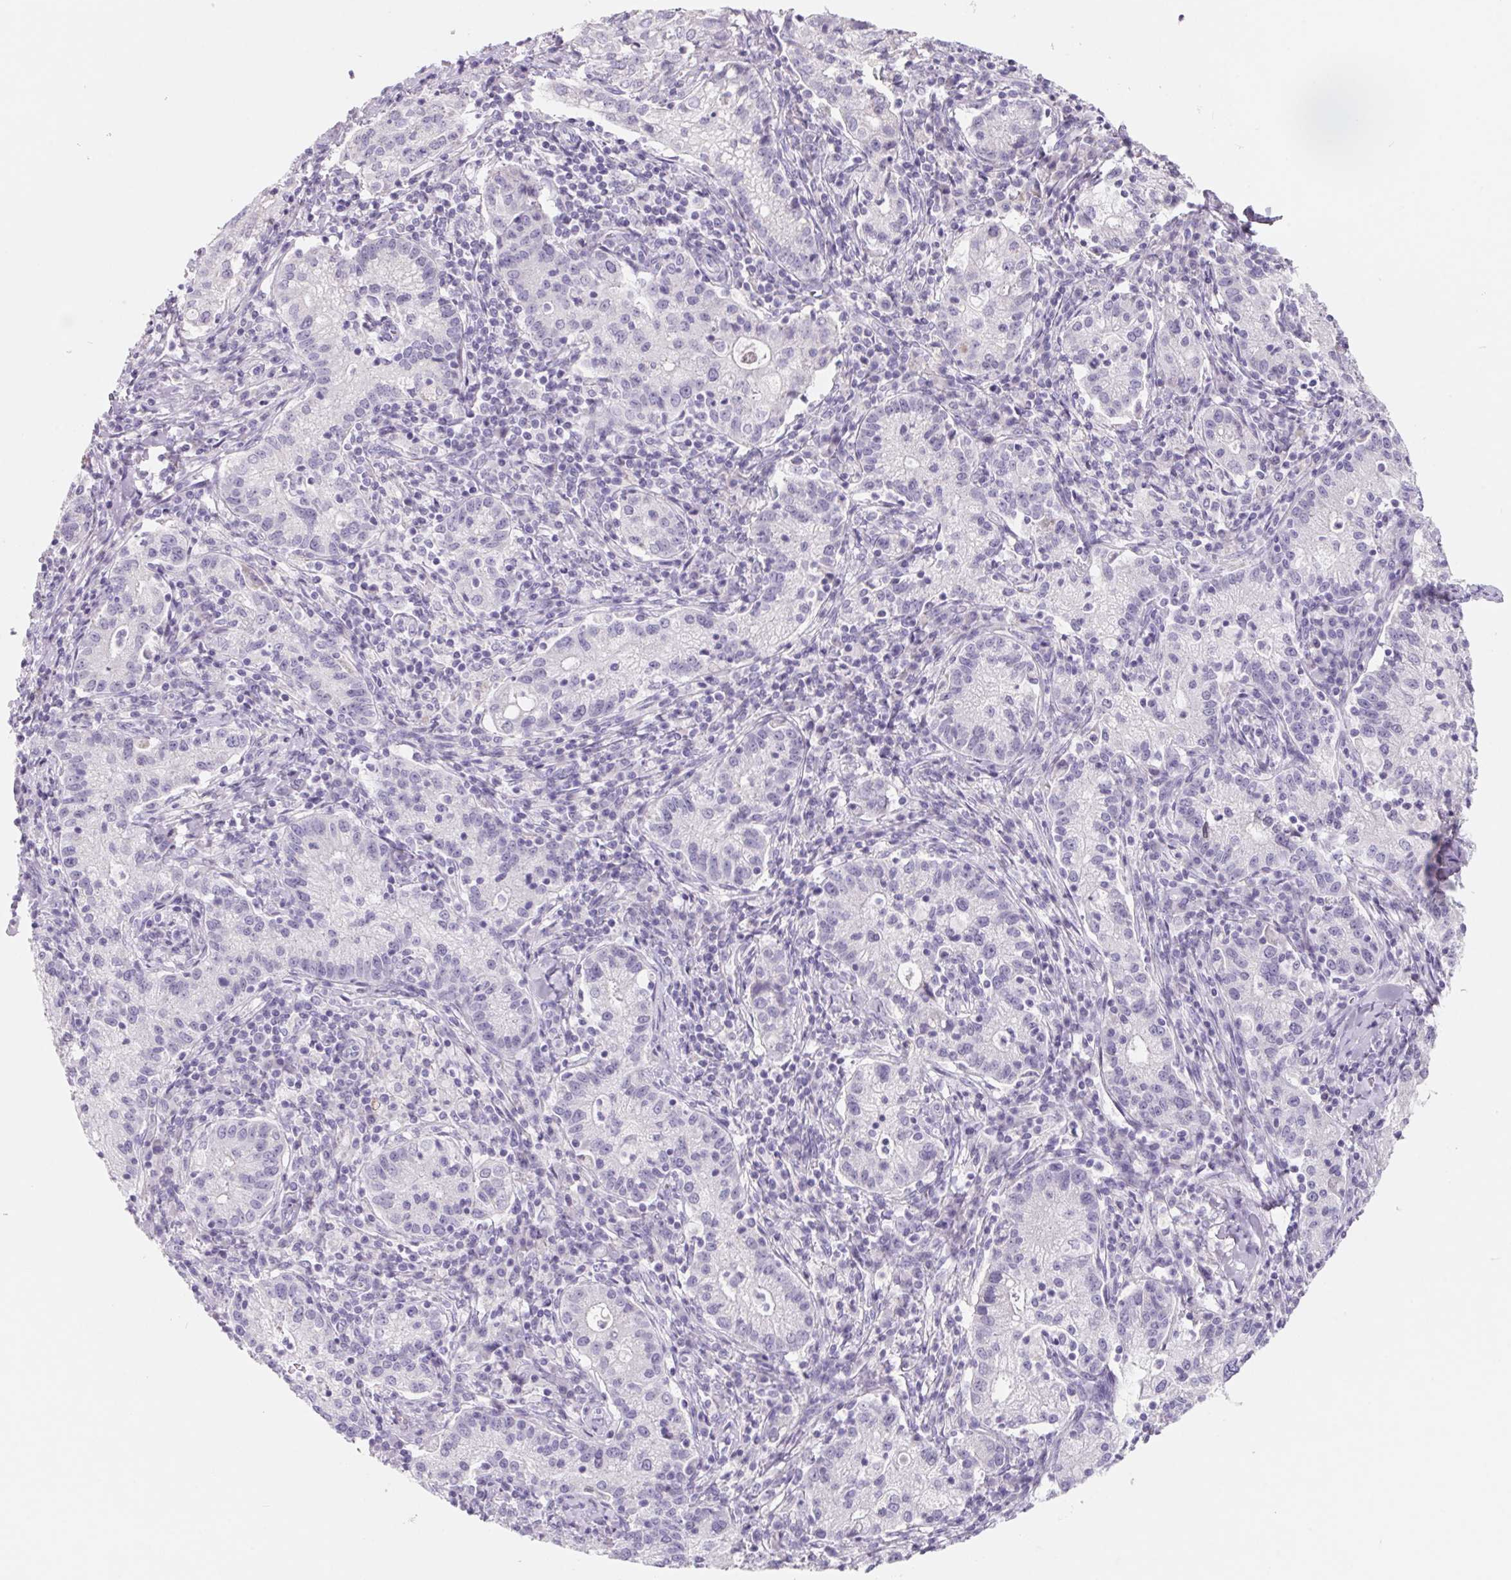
{"staining": {"intensity": "negative", "quantity": "none", "location": "none"}, "tissue": "cervical cancer", "cell_type": "Tumor cells", "image_type": "cancer", "snomed": [{"axis": "morphology", "description": "Normal tissue, NOS"}, {"axis": "morphology", "description": "Adenocarcinoma, NOS"}, {"axis": "topography", "description": "Cervix"}], "caption": "Immunohistochemistry of human cervical cancer (adenocarcinoma) exhibits no positivity in tumor cells.", "gene": "FDX1", "patient": {"sex": "female", "age": 44}}